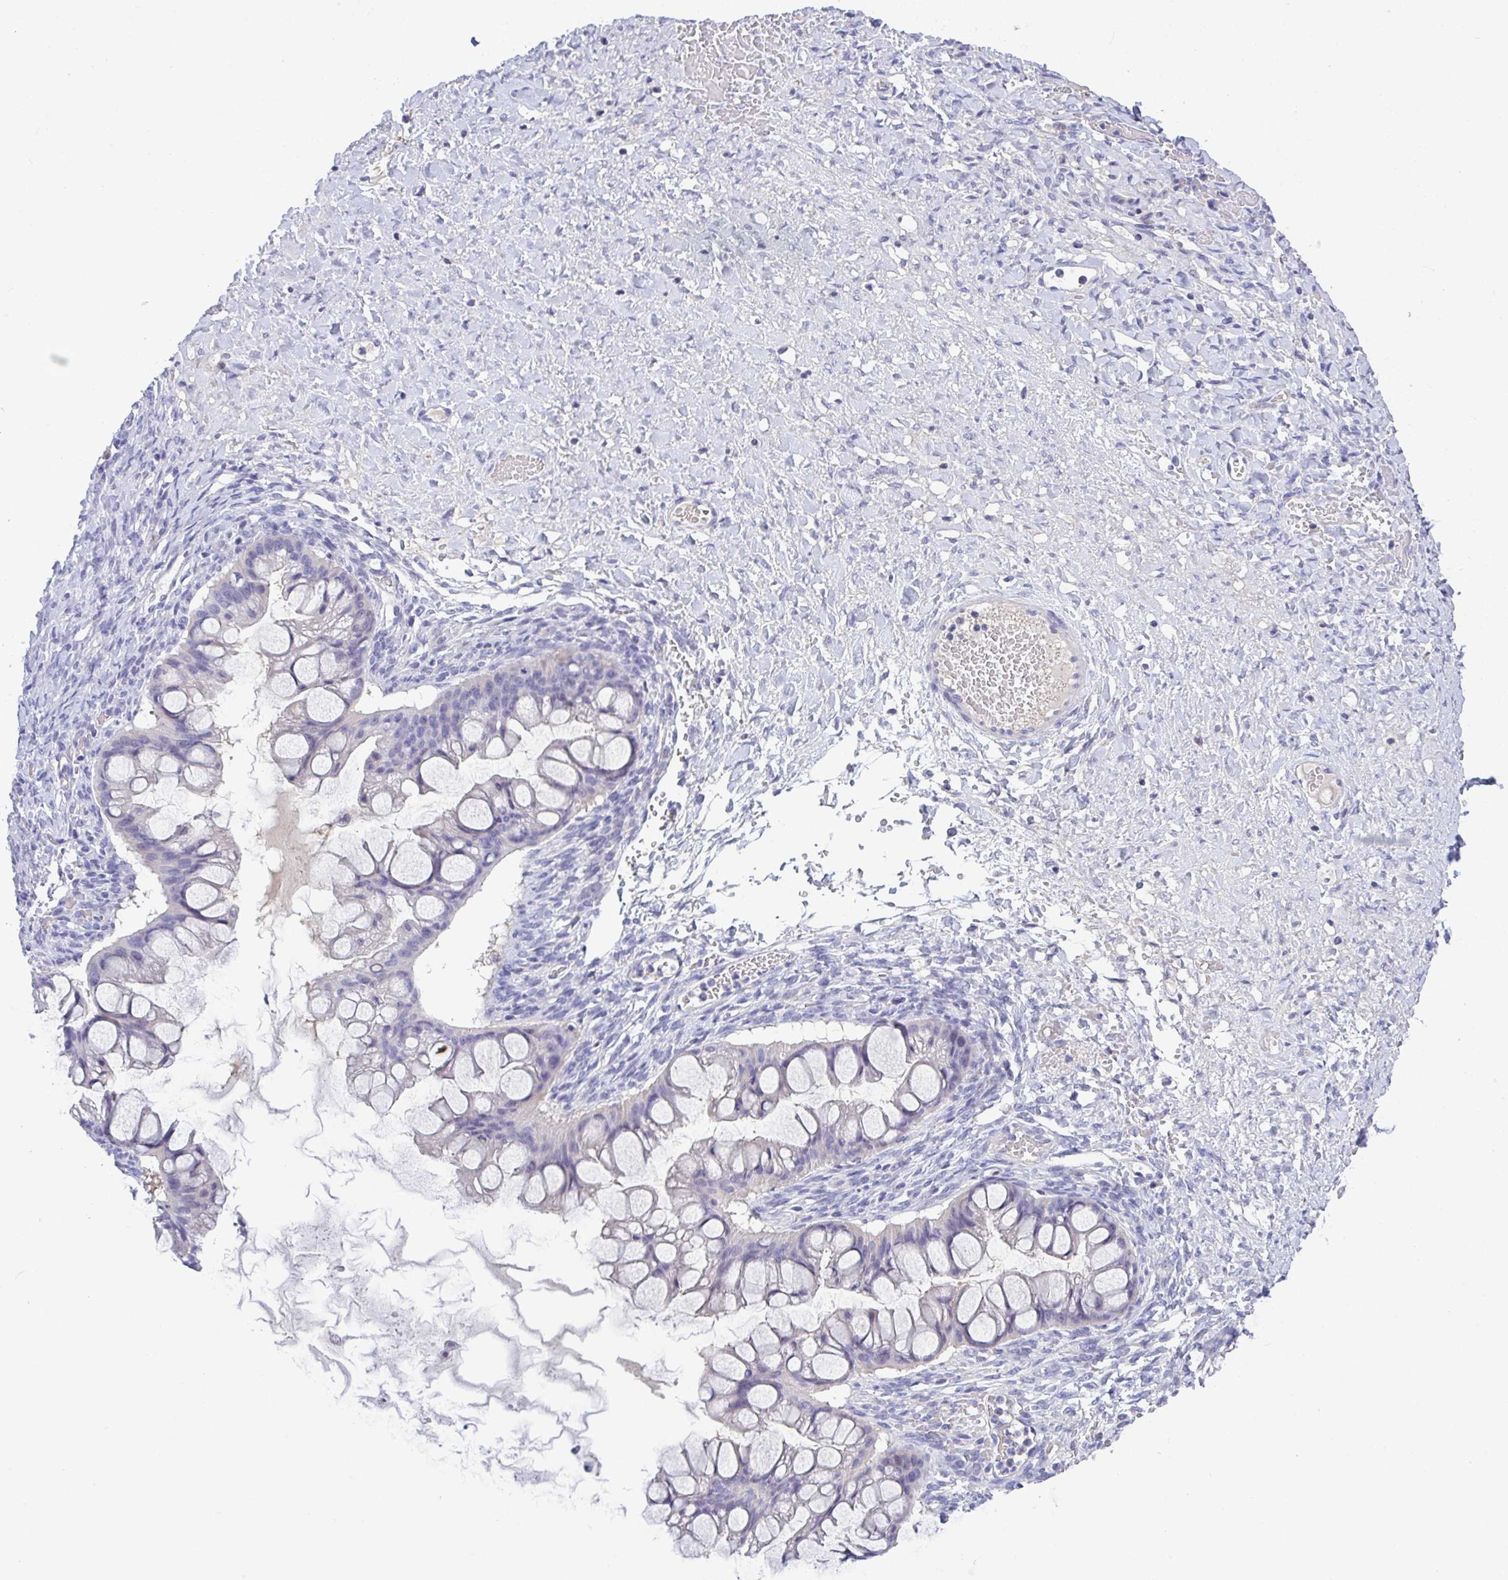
{"staining": {"intensity": "negative", "quantity": "none", "location": "none"}, "tissue": "ovarian cancer", "cell_type": "Tumor cells", "image_type": "cancer", "snomed": [{"axis": "morphology", "description": "Cystadenocarcinoma, mucinous, NOS"}, {"axis": "topography", "description": "Ovary"}], "caption": "Tumor cells are negative for brown protein staining in mucinous cystadenocarcinoma (ovarian).", "gene": "CA10", "patient": {"sex": "female", "age": 73}}